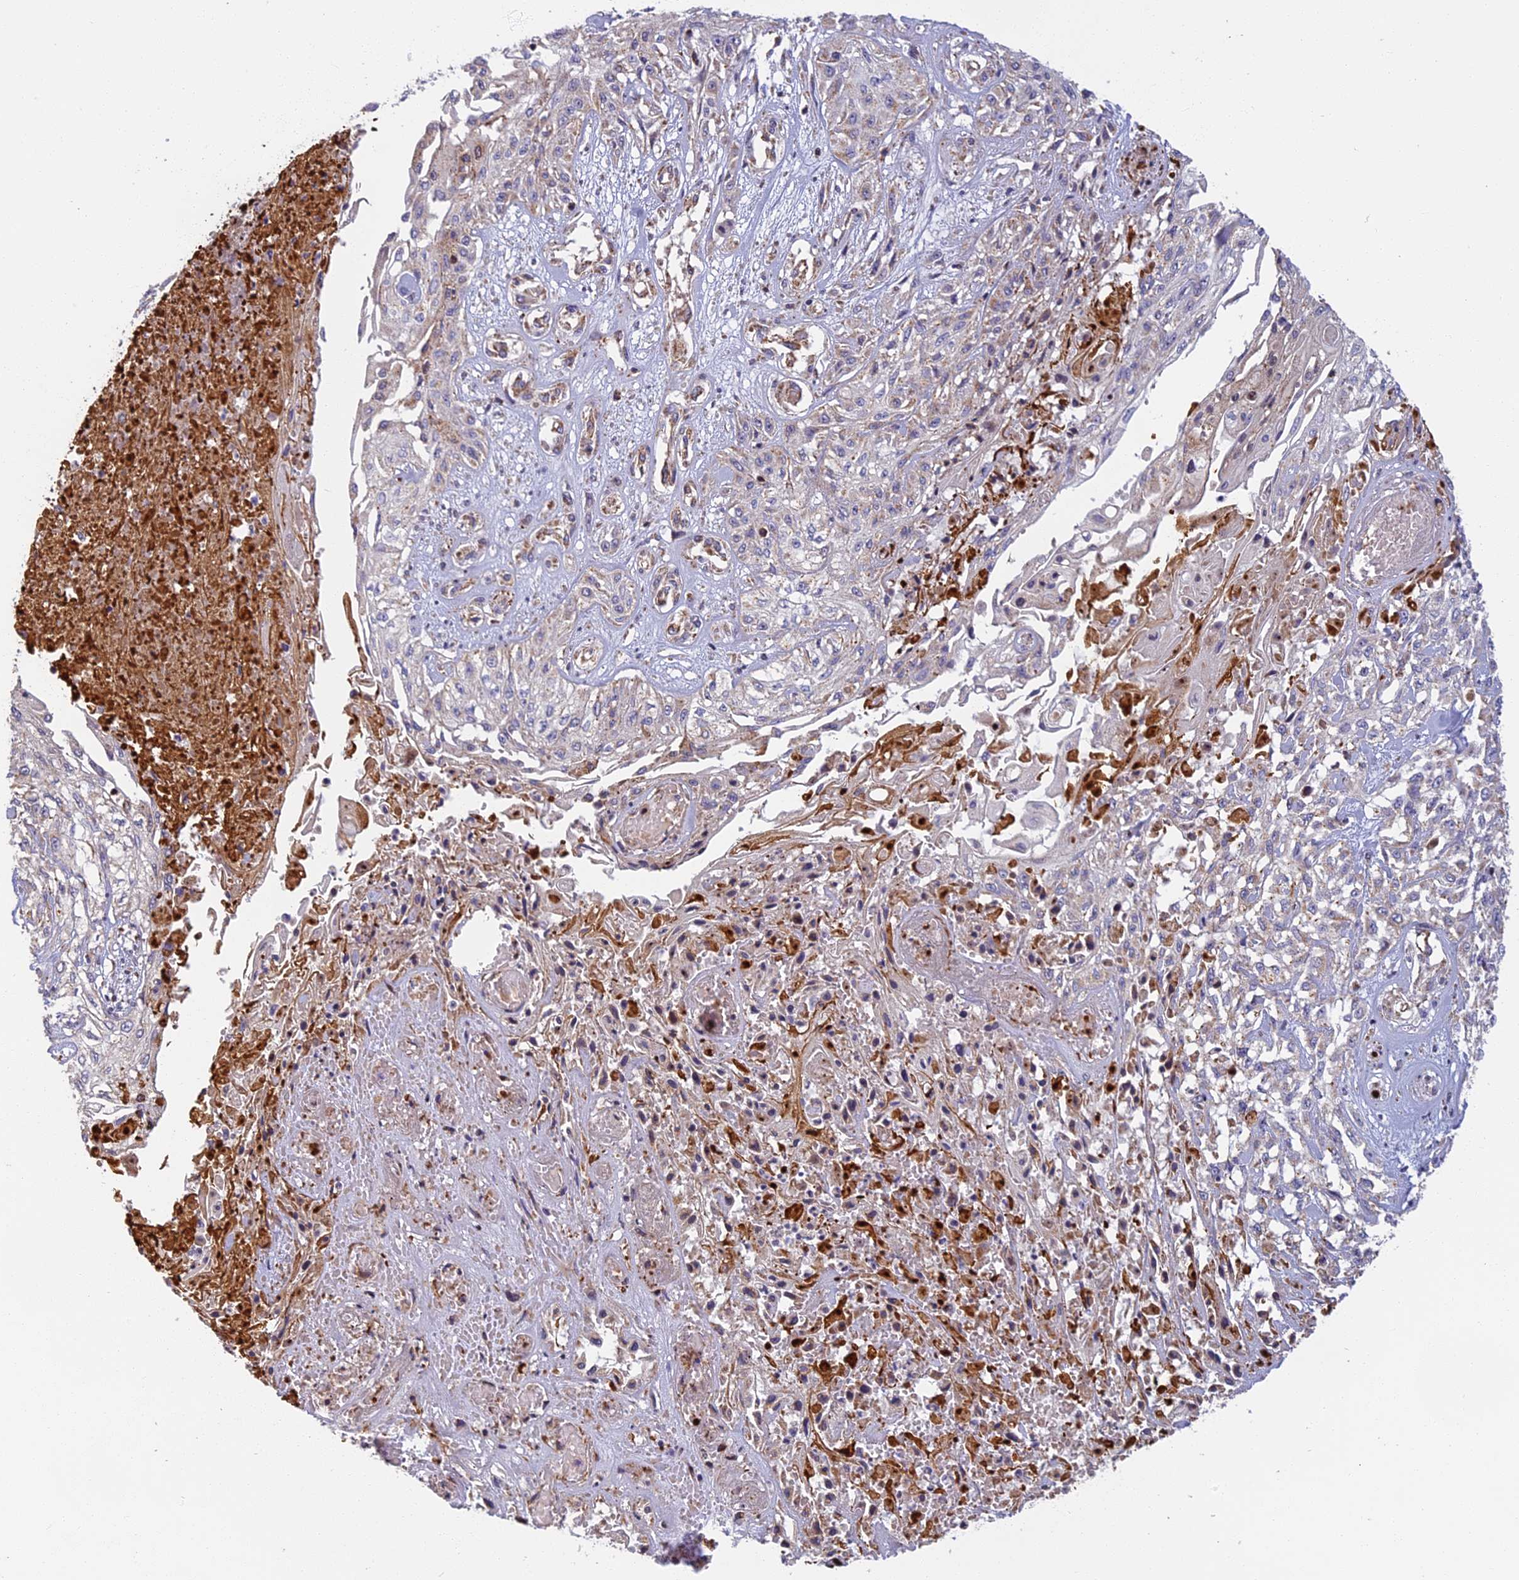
{"staining": {"intensity": "negative", "quantity": "none", "location": "none"}, "tissue": "skin cancer", "cell_type": "Tumor cells", "image_type": "cancer", "snomed": [{"axis": "morphology", "description": "Squamous cell carcinoma, NOS"}, {"axis": "morphology", "description": "Squamous cell carcinoma, metastatic, NOS"}, {"axis": "topography", "description": "Skin"}, {"axis": "topography", "description": "Lymph node"}], "caption": "Protein analysis of skin cancer displays no significant positivity in tumor cells. (Immunohistochemistry (ihc), brightfield microscopy, high magnification).", "gene": "EDAR", "patient": {"sex": "male", "age": 75}}